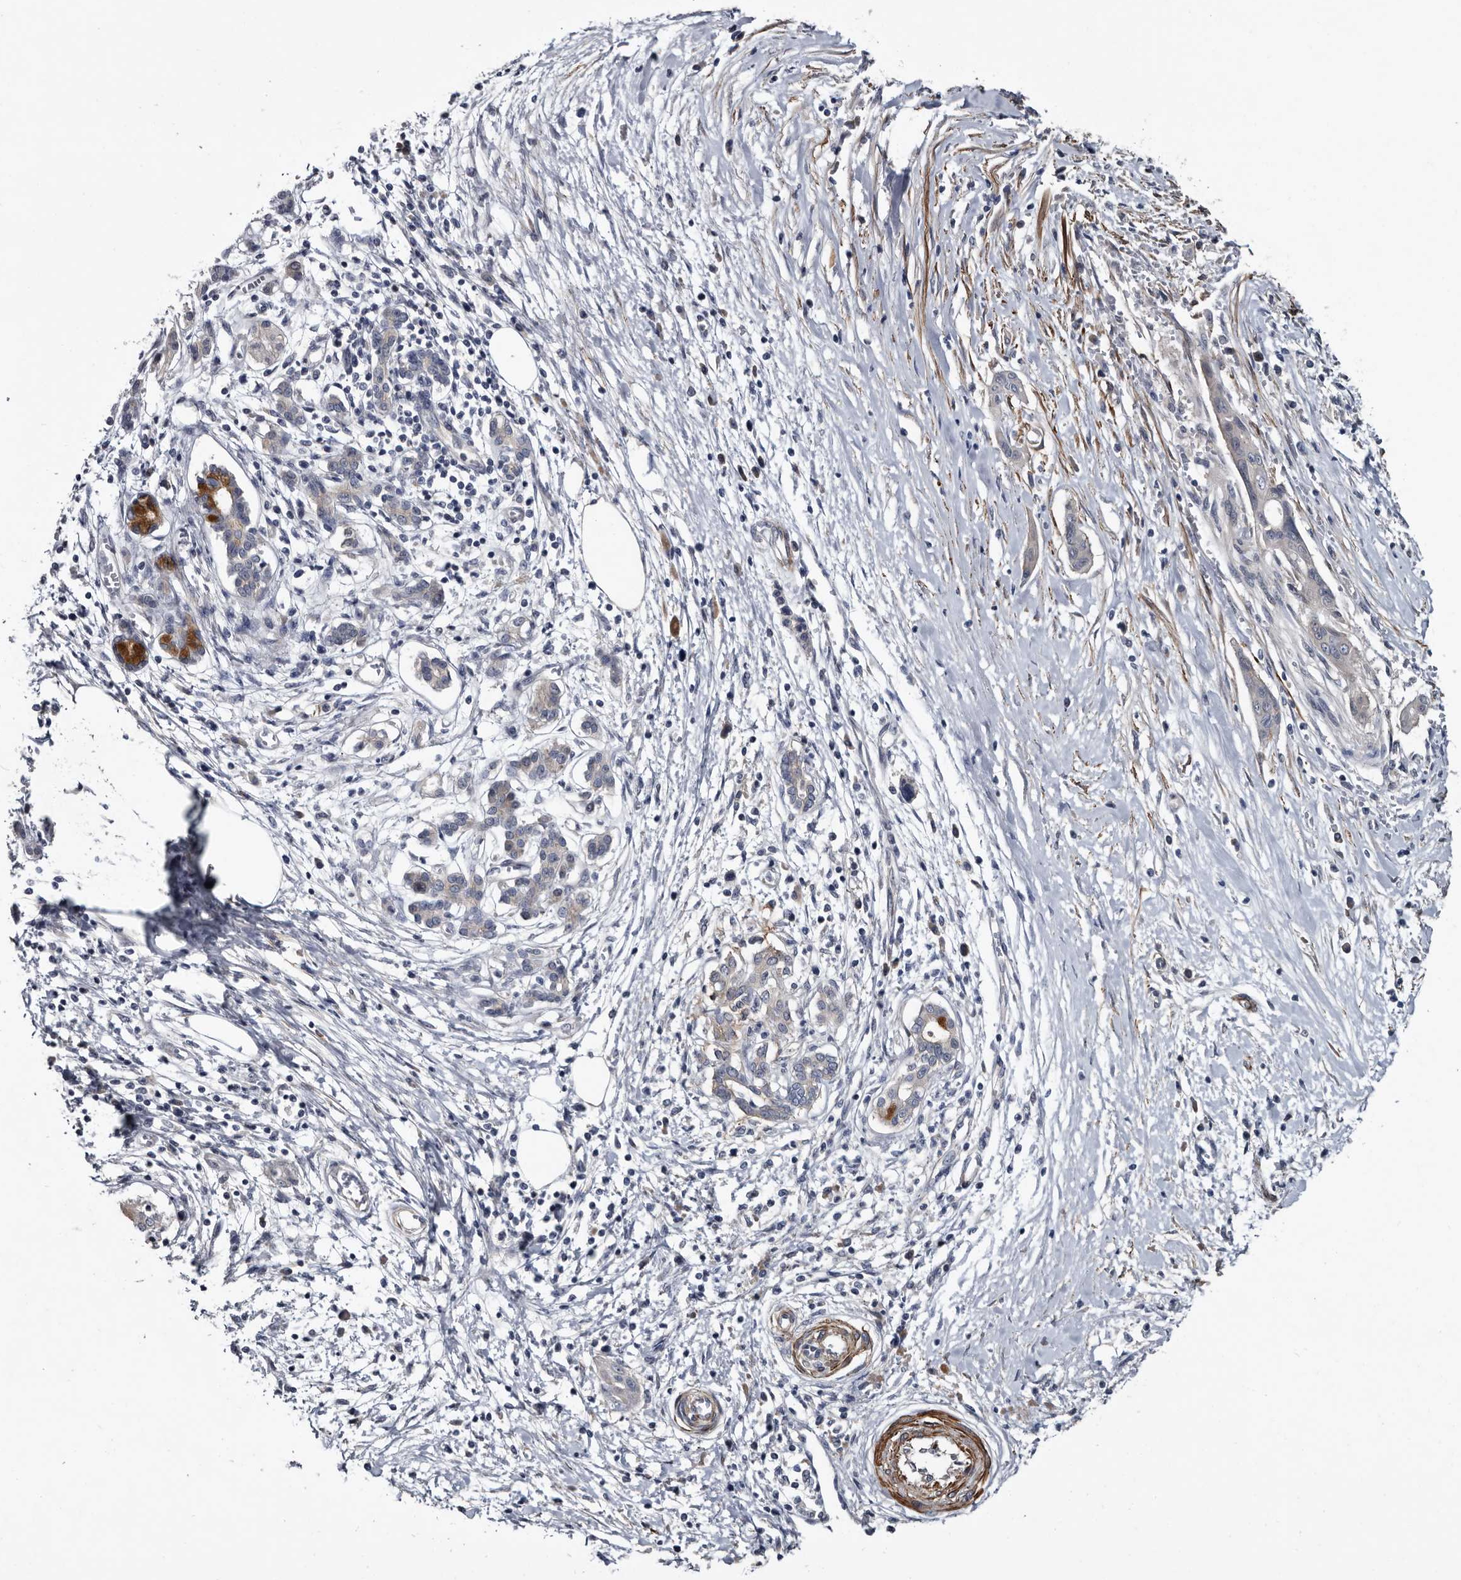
{"staining": {"intensity": "negative", "quantity": "none", "location": "none"}, "tissue": "pancreatic cancer", "cell_type": "Tumor cells", "image_type": "cancer", "snomed": [{"axis": "morphology", "description": "Adenocarcinoma, NOS"}, {"axis": "topography", "description": "Pancreas"}], "caption": "DAB (3,3'-diaminobenzidine) immunohistochemical staining of pancreatic adenocarcinoma shows no significant expression in tumor cells. (Stains: DAB immunohistochemistry with hematoxylin counter stain, Microscopy: brightfield microscopy at high magnification).", "gene": "IARS1", "patient": {"sex": "male", "age": 58}}